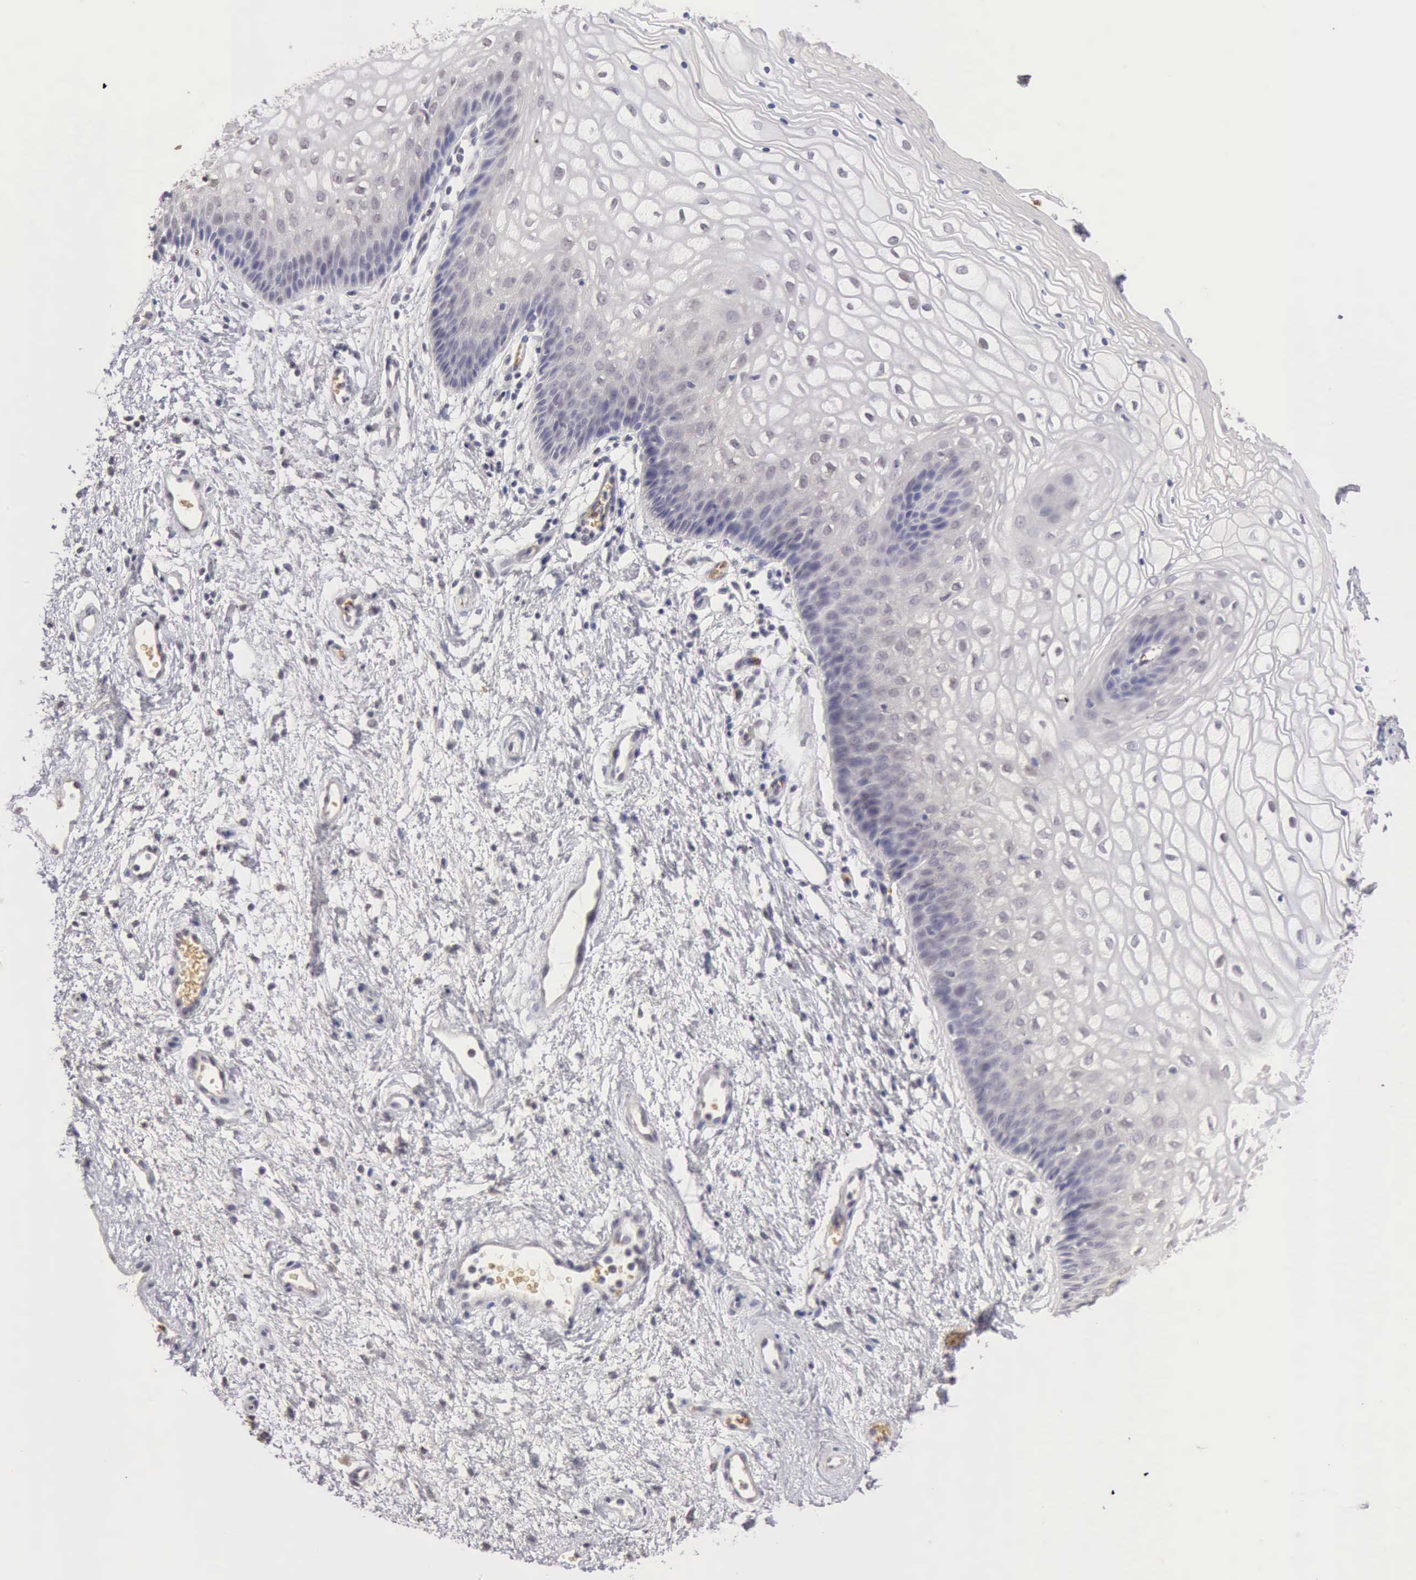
{"staining": {"intensity": "negative", "quantity": "none", "location": "none"}, "tissue": "vagina", "cell_type": "Squamous epithelial cells", "image_type": "normal", "snomed": [{"axis": "morphology", "description": "Normal tissue, NOS"}, {"axis": "topography", "description": "Vagina"}], "caption": "IHC histopathology image of normal vagina stained for a protein (brown), which shows no staining in squamous epithelial cells.", "gene": "CFI", "patient": {"sex": "female", "age": 34}}